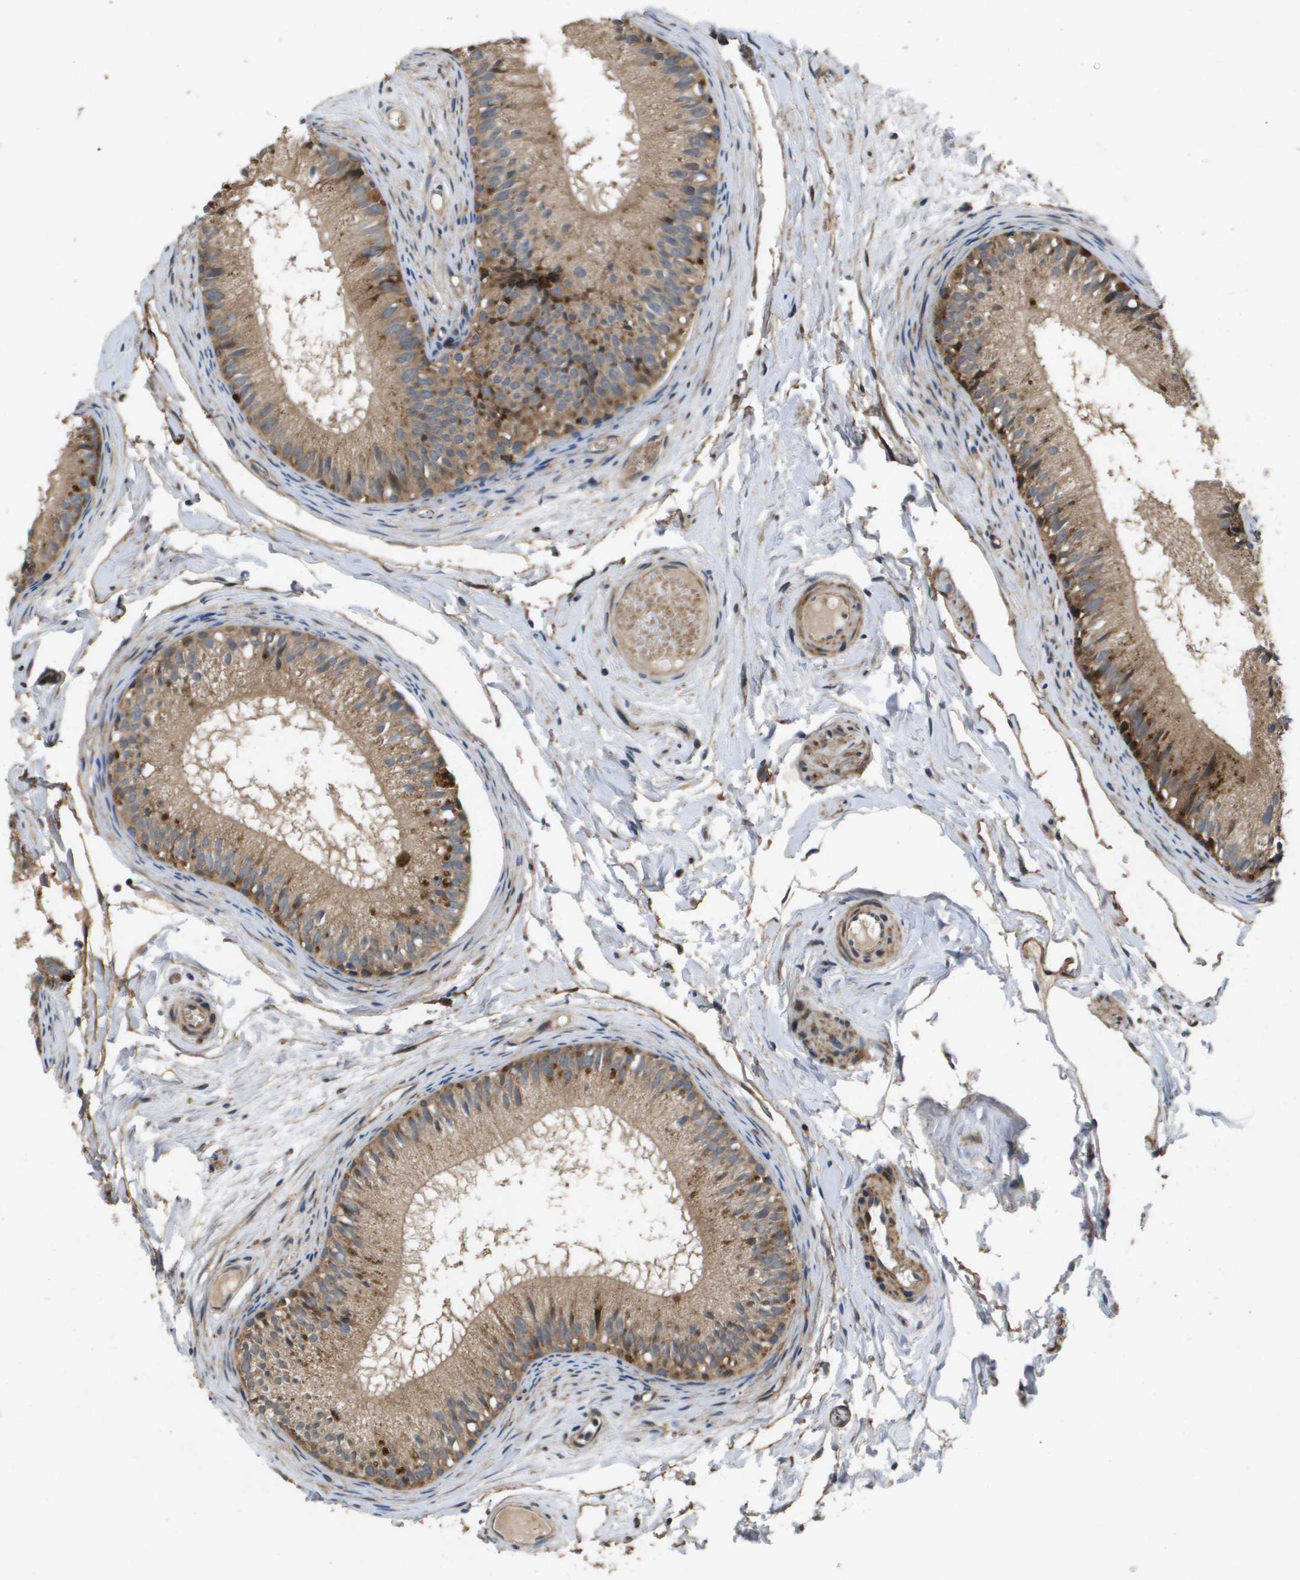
{"staining": {"intensity": "moderate", "quantity": ">75%", "location": "cytoplasmic/membranous"}, "tissue": "epididymis", "cell_type": "Glandular cells", "image_type": "normal", "snomed": [{"axis": "morphology", "description": "Normal tissue, NOS"}, {"axis": "topography", "description": "Epididymis"}], "caption": "Glandular cells demonstrate moderate cytoplasmic/membranous positivity in about >75% of cells in unremarkable epididymis.", "gene": "ENTPD2", "patient": {"sex": "male", "age": 46}}